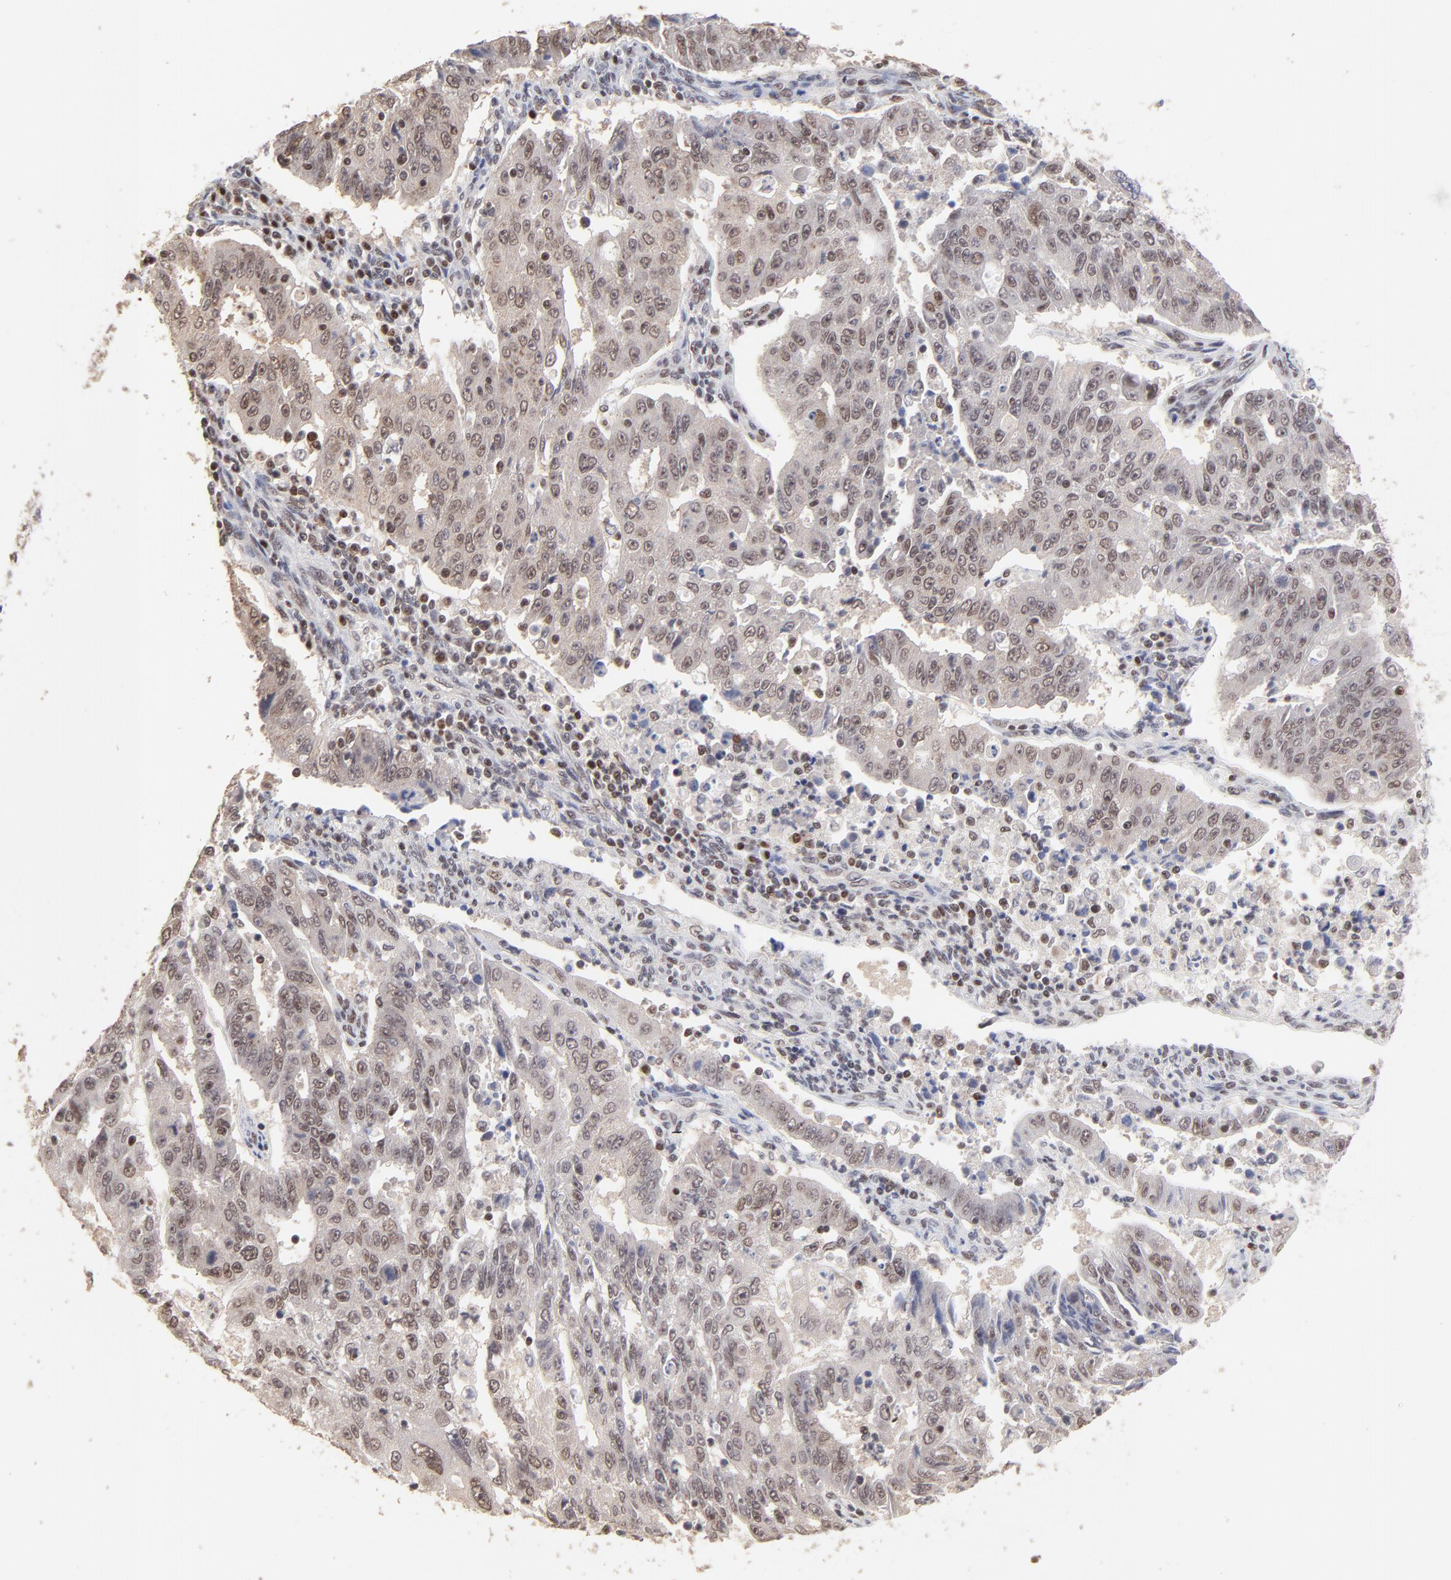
{"staining": {"intensity": "weak", "quantity": "25%-75%", "location": "cytoplasmic/membranous,nuclear"}, "tissue": "endometrial cancer", "cell_type": "Tumor cells", "image_type": "cancer", "snomed": [{"axis": "morphology", "description": "Adenocarcinoma, NOS"}, {"axis": "topography", "description": "Endometrium"}], "caption": "The micrograph displays staining of adenocarcinoma (endometrial), revealing weak cytoplasmic/membranous and nuclear protein expression (brown color) within tumor cells.", "gene": "DSN1", "patient": {"sex": "female", "age": 42}}